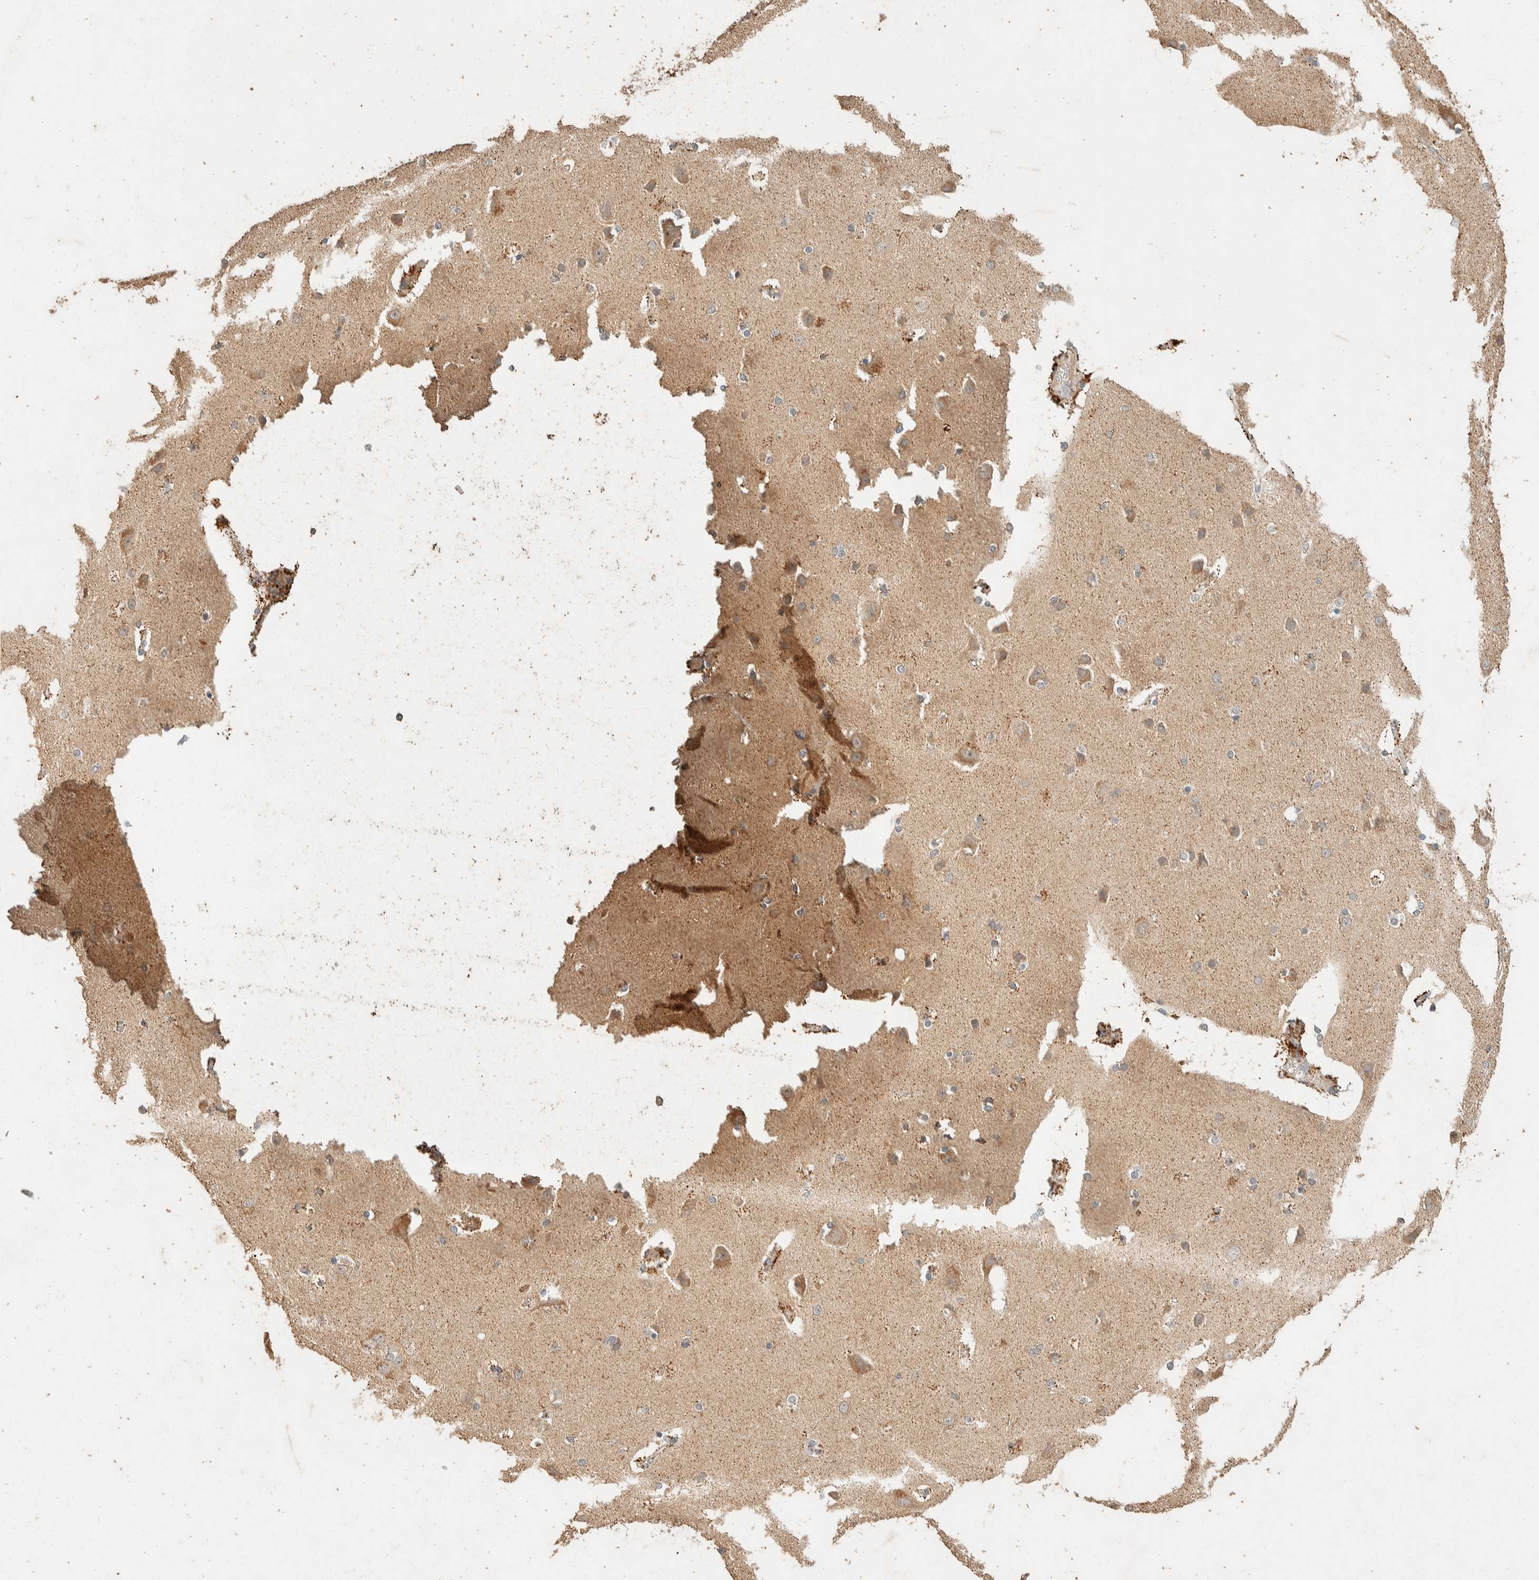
{"staining": {"intensity": "negative", "quantity": "none", "location": "none"}, "tissue": "cerebral cortex", "cell_type": "Endothelial cells", "image_type": "normal", "snomed": [{"axis": "morphology", "description": "Normal tissue, NOS"}, {"axis": "topography", "description": "Cerebral cortex"}], "caption": "Immunohistochemical staining of unremarkable human cerebral cortex demonstrates no significant staining in endothelial cells.", "gene": "ITPA", "patient": {"sex": "female", "age": 54}}